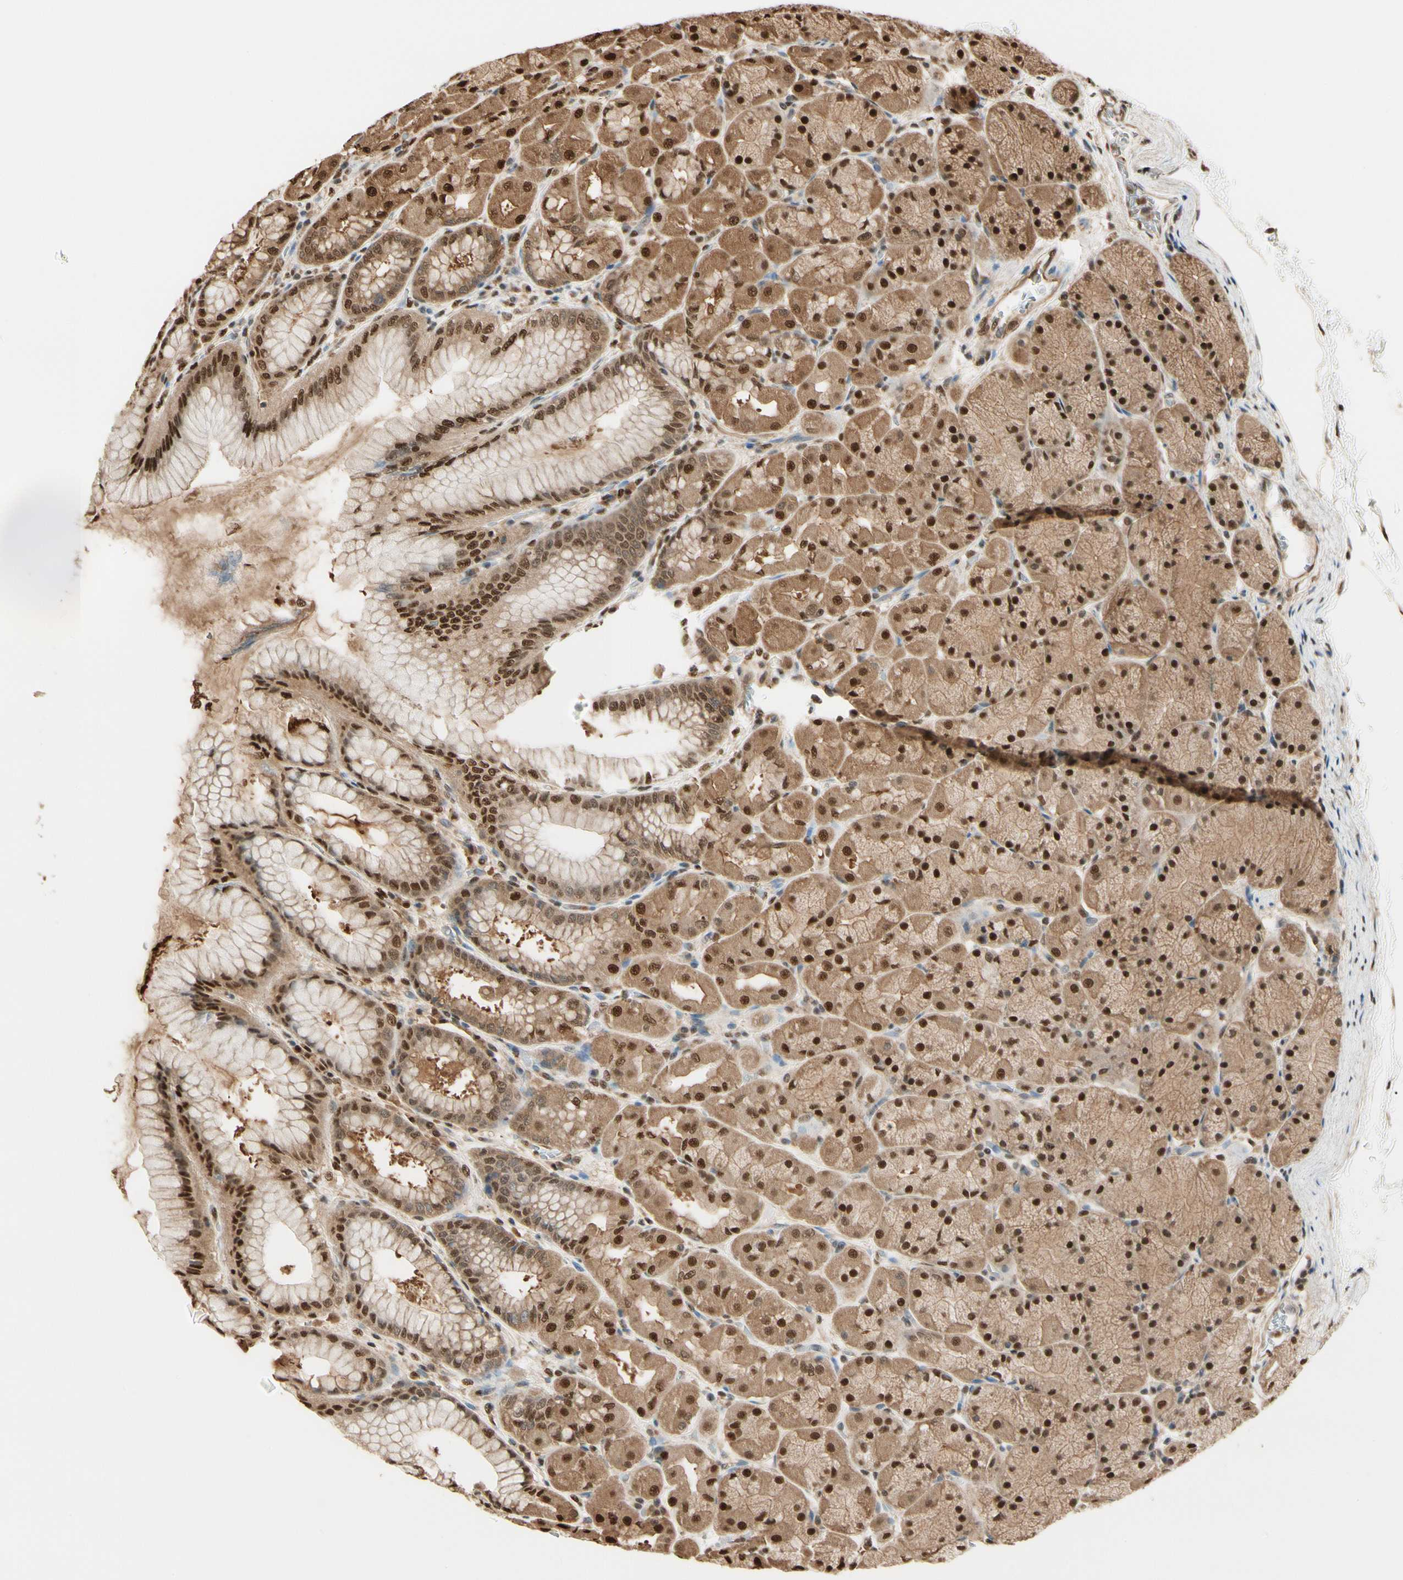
{"staining": {"intensity": "strong", "quantity": ">75%", "location": "cytoplasmic/membranous,nuclear"}, "tissue": "stomach", "cell_type": "Glandular cells", "image_type": "normal", "snomed": [{"axis": "morphology", "description": "Normal tissue, NOS"}, {"axis": "topography", "description": "Stomach, upper"}], "caption": "IHC of unremarkable human stomach demonstrates high levels of strong cytoplasmic/membranous,nuclear staining in about >75% of glandular cells. (Stains: DAB in brown, nuclei in blue, Microscopy: brightfield microscopy at high magnification).", "gene": "PNCK", "patient": {"sex": "female", "age": 56}}